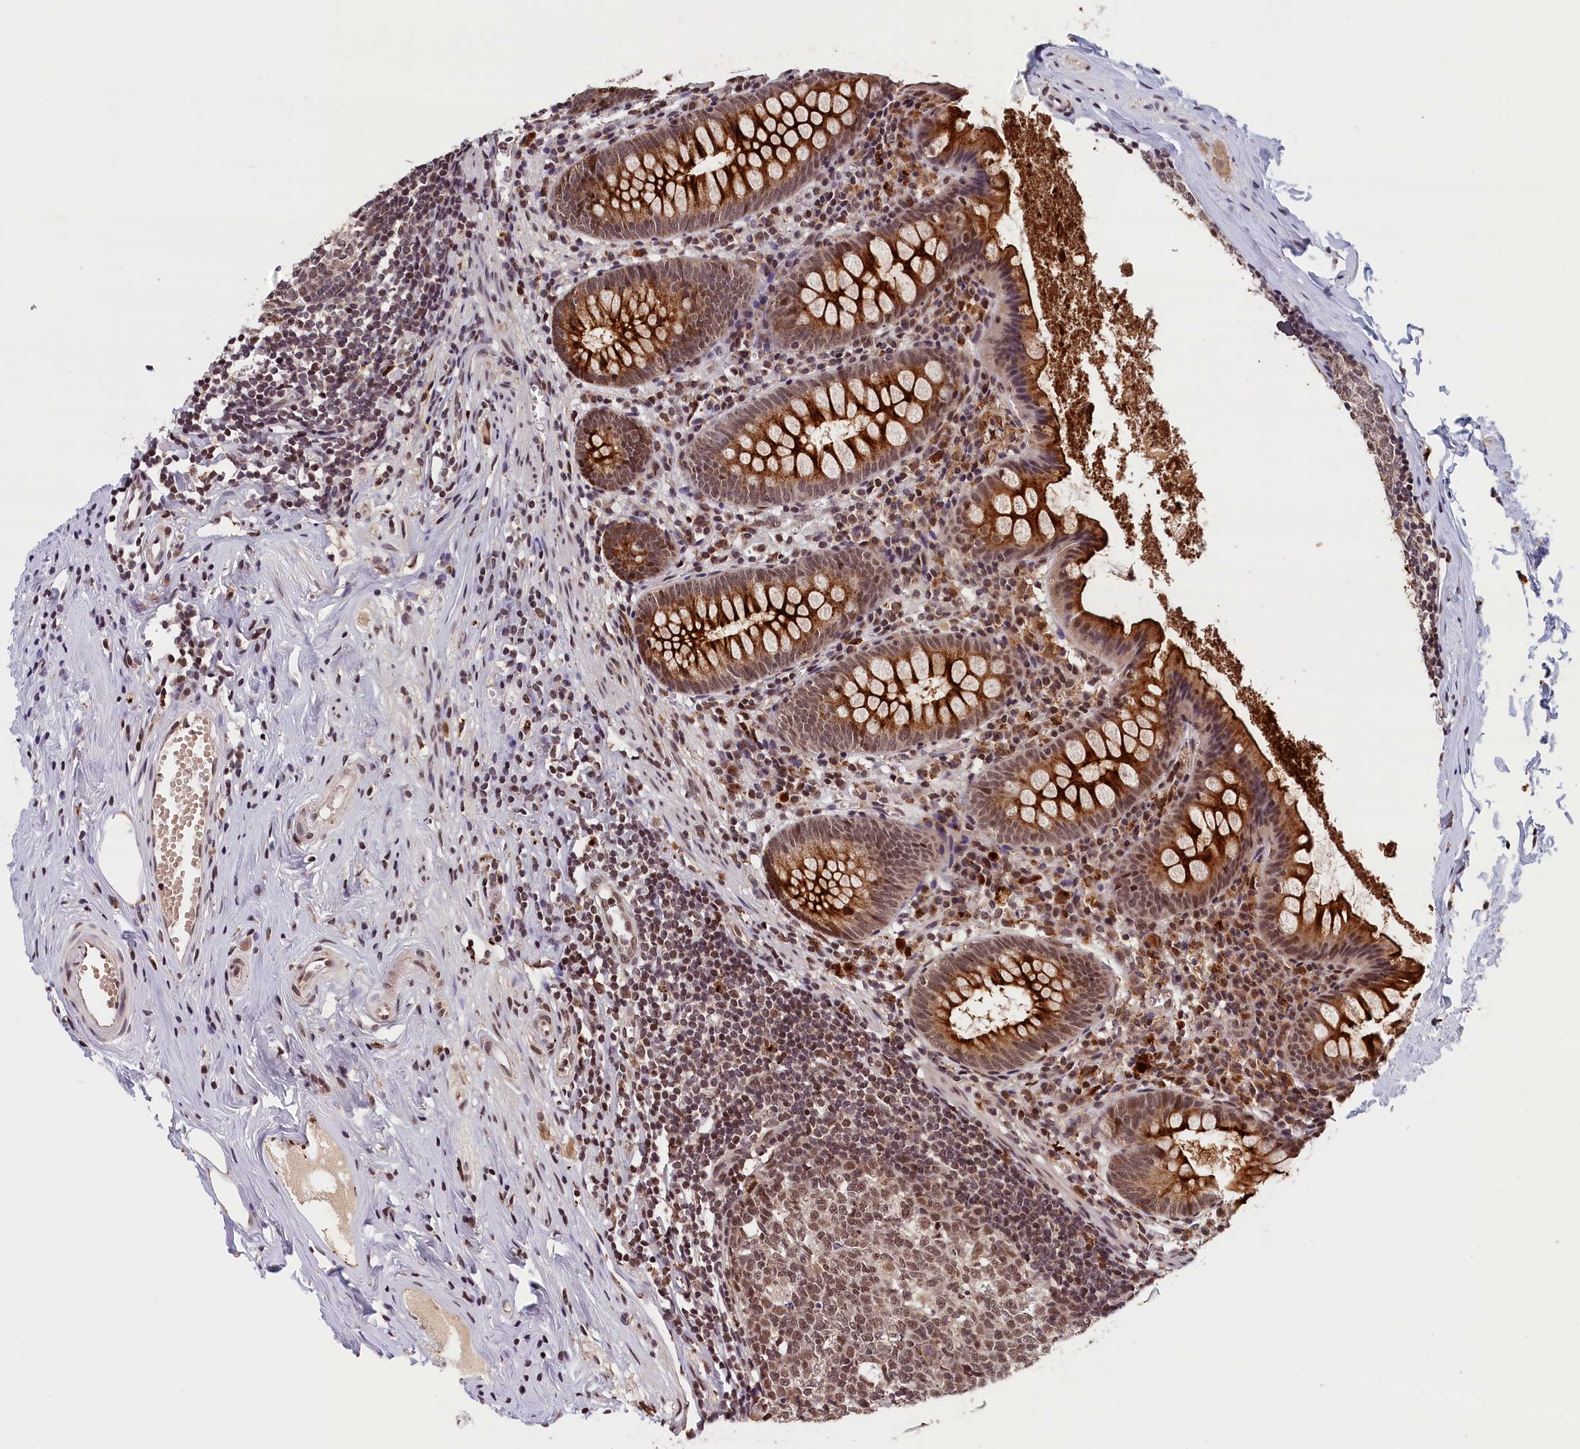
{"staining": {"intensity": "strong", "quantity": ">75%", "location": "cytoplasmic/membranous,nuclear"}, "tissue": "appendix", "cell_type": "Glandular cells", "image_type": "normal", "snomed": [{"axis": "morphology", "description": "Normal tissue, NOS"}, {"axis": "topography", "description": "Appendix"}], "caption": "Benign appendix was stained to show a protein in brown. There is high levels of strong cytoplasmic/membranous,nuclear expression in approximately >75% of glandular cells.", "gene": "KCNK6", "patient": {"sex": "female", "age": 51}}